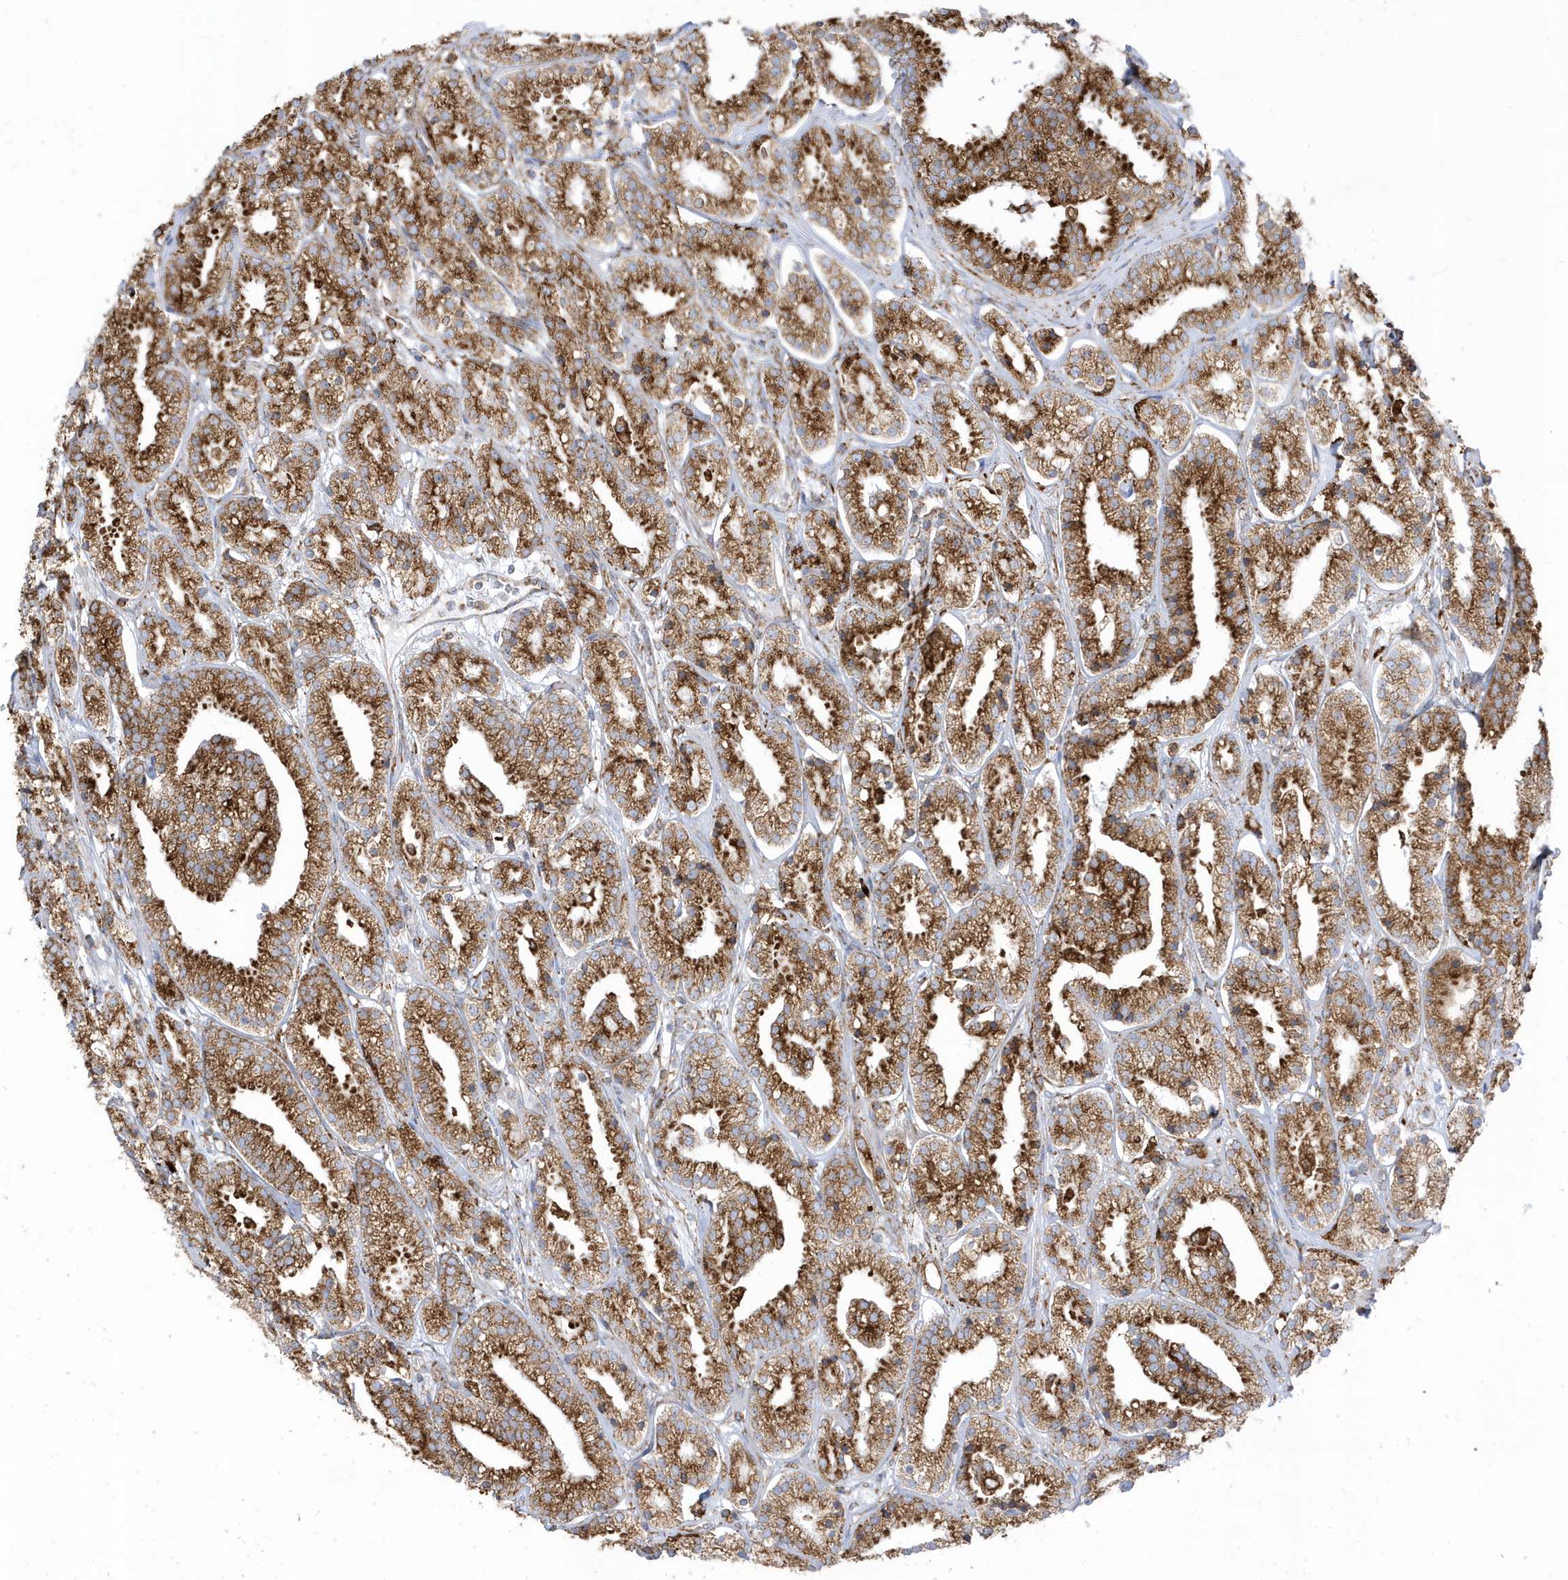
{"staining": {"intensity": "strong", "quantity": ">75%", "location": "cytoplasmic/membranous"}, "tissue": "prostate cancer", "cell_type": "Tumor cells", "image_type": "cancer", "snomed": [{"axis": "morphology", "description": "Adenocarcinoma, High grade"}, {"axis": "topography", "description": "Prostate"}], "caption": "Protein expression analysis of adenocarcinoma (high-grade) (prostate) exhibits strong cytoplasmic/membranous staining in approximately >75% of tumor cells.", "gene": "PDIA6", "patient": {"sex": "male", "age": 69}}